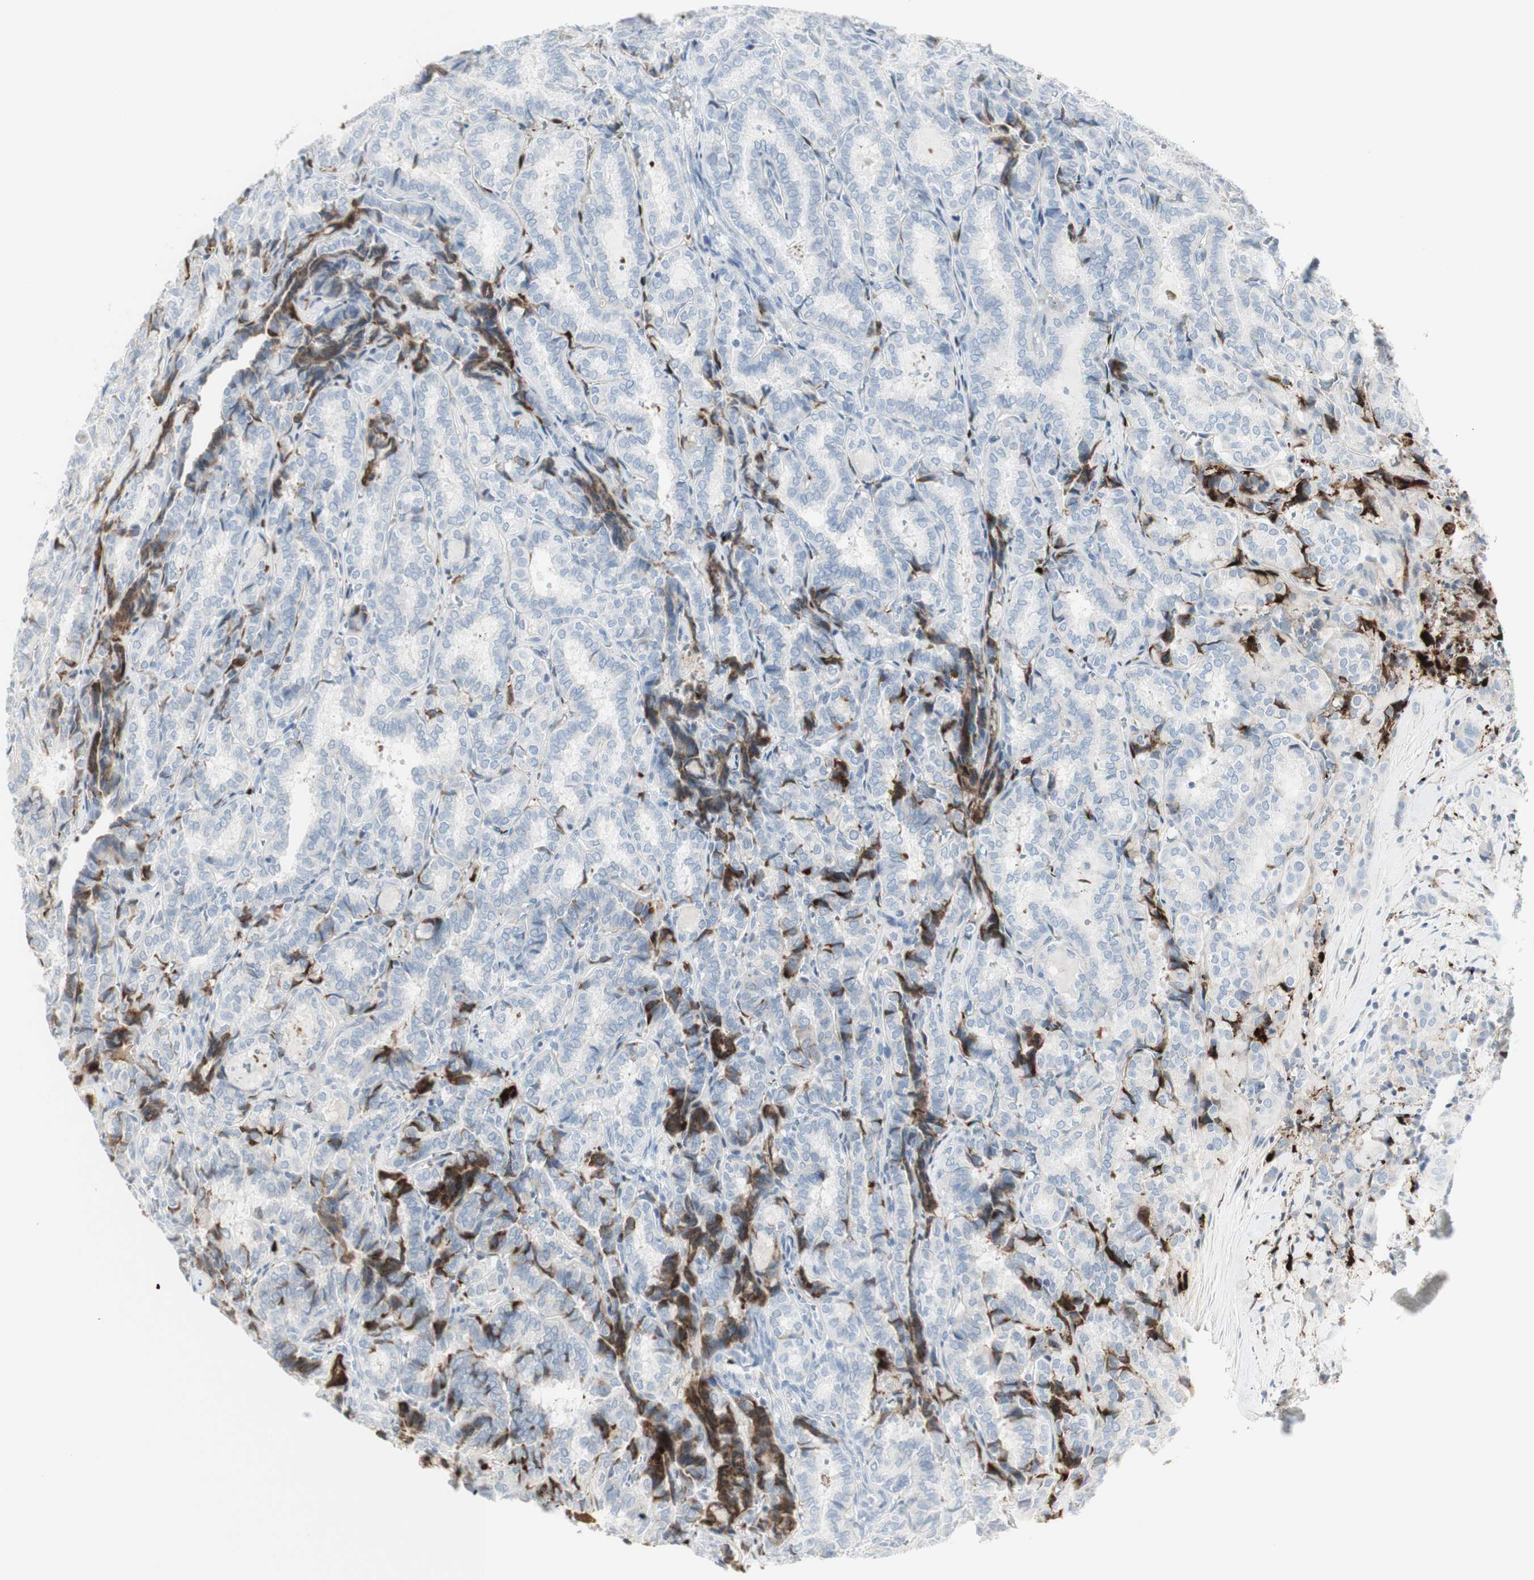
{"staining": {"intensity": "moderate", "quantity": "<25%", "location": "cytoplasmic/membranous"}, "tissue": "thyroid cancer", "cell_type": "Tumor cells", "image_type": "cancer", "snomed": [{"axis": "morphology", "description": "Normal tissue, NOS"}, {"axis": "morphology", "description": "Papillary adenocarcinoma, NOS"}, {"axis": "topography", "description": "Thyroid gland"}], "caption": "Protein staining of thyroid cancer tissue reveals moderate cytoplasmic/membranous expression in approximately <25% of tumor cells.", "gene": "MDK", "patient": {"sex": "female", "age": 30}}